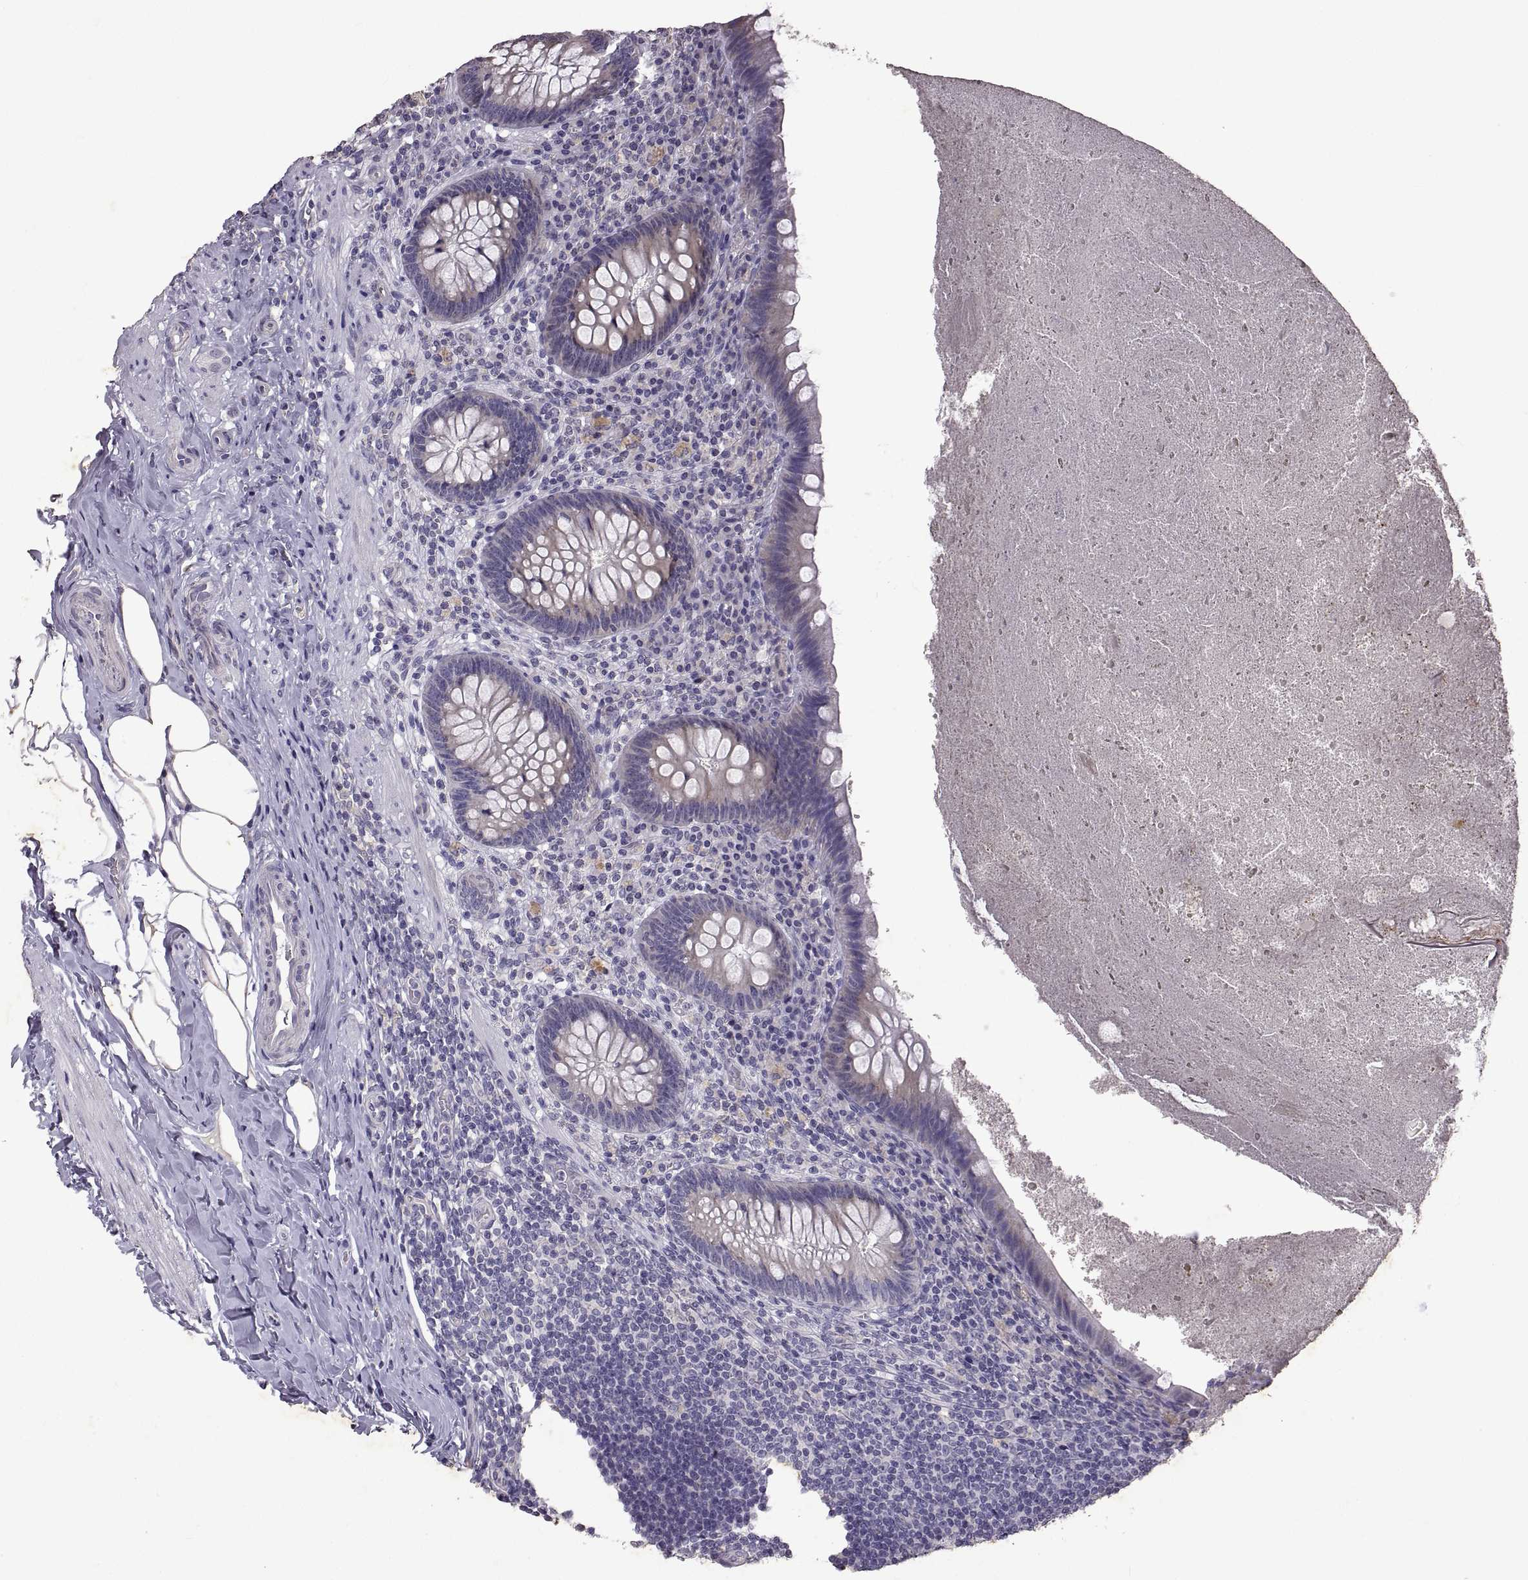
{"staining": {"intensity": "negative", "quantity": "none", "location": "none"}, "tissue": "appendix", "cell_type": "Glandular cells", "image_type": "normal", "snomed": [{"axis": "morphology", "description": "Normal tissue, NOS"}, {"axis": "topography", "description": "Appendix"}], "caption": "IHC micrograph of unremarkable human appendix stained for a protein (brown), which demonstrates no positivity in glandular cells. (Brightfield microscopy of DAB (3,3'-diaminobenzidine) immunohistochemistry at high magnification).", "gene": "DEFB136", "patient": {"sex": "male", "age": 47}}